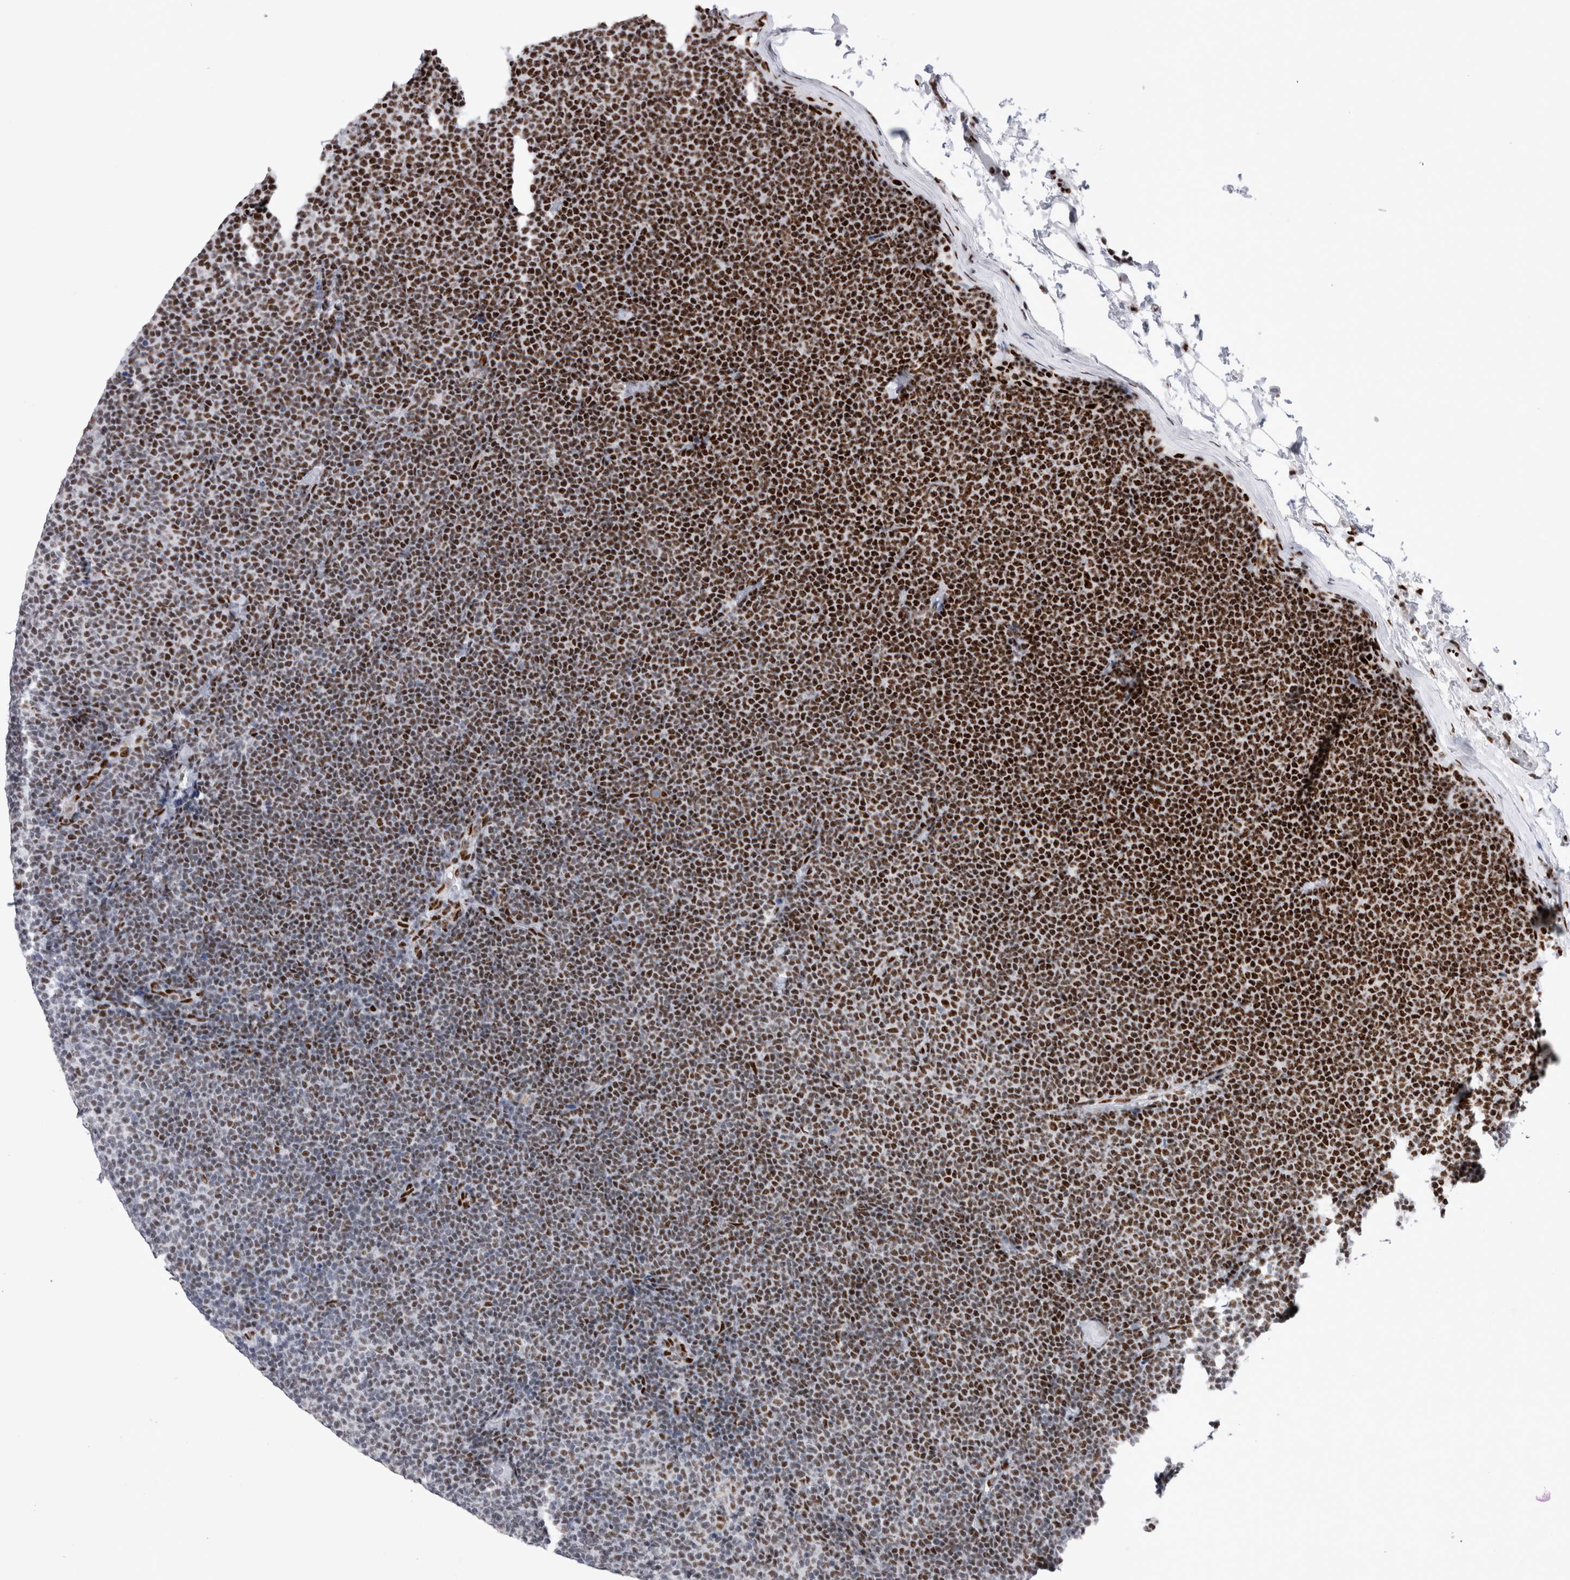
{"staining": {"intensity": "strong", "quantity": ">75%", "location": "nuclear"}, "tissue": "lymphoma", "cell_type": "Tumor cells", "image_type": "cancer", "snomed": [{"axis": "morphology", "description": "Malignant lymphoma, non-Hodgkin's type, Low grade"}, {"axis": "topography", "description": "Lymph node"}], "caption": "A brown stain highlights strong nuclear positivity of a protein in human malignant lymphoma, non-Hodgkin's type (low-grade) tumor cells.", "gene": "RBM6", "patient": {"sex": "female", "age": 53}}